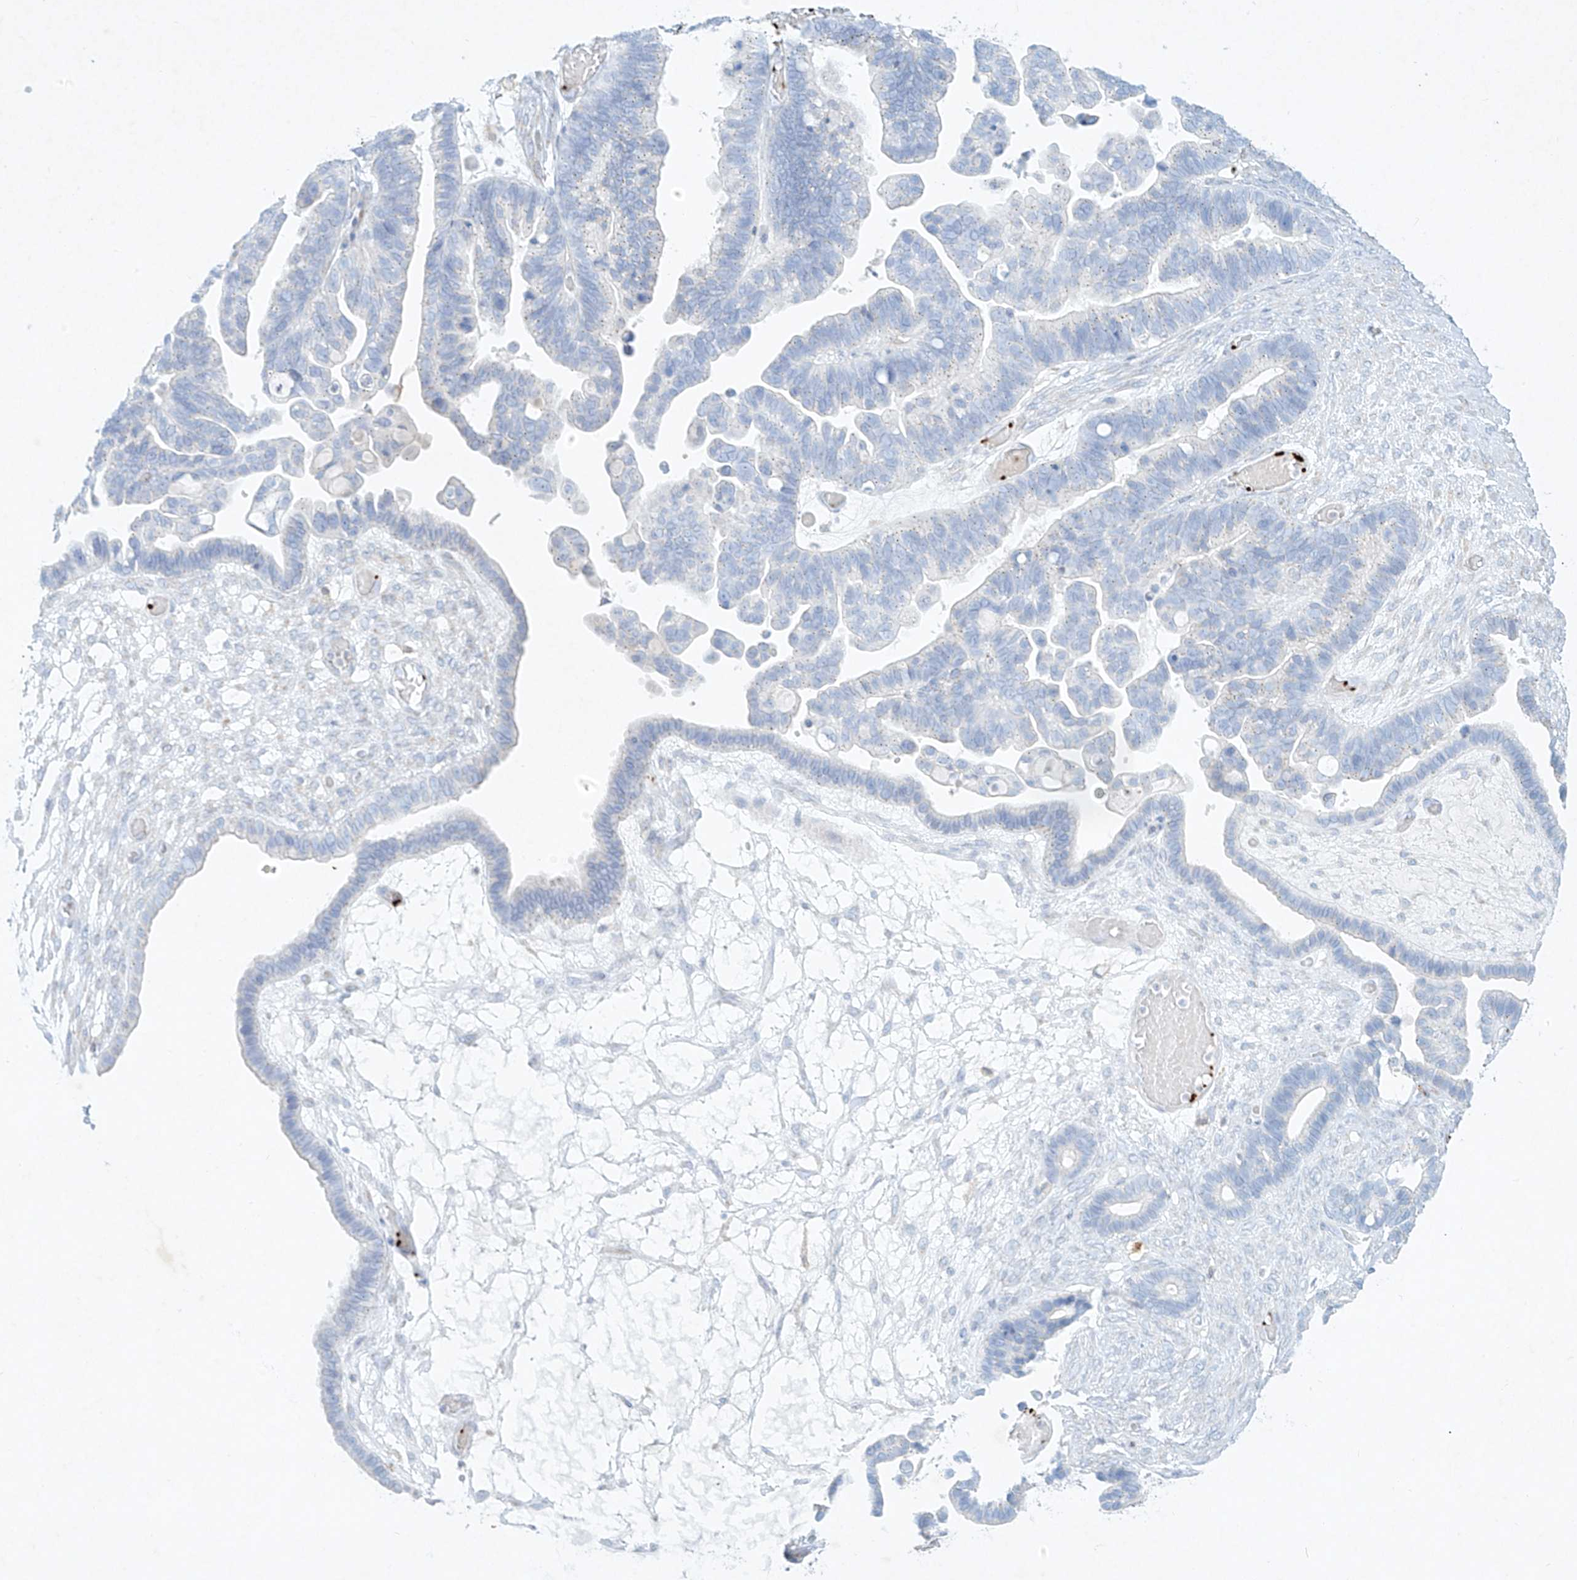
{"staining": {"intensity": "negative", "quantity": "none", "location": "none"}, "tissue": "ovarian cancer", "cell_type": "Tumor cells", "image_type": "cancer", "snomed": [{"axis": "morphology", "description": "Cystadenocarcinoma, serous, NOS"}, {"axis": "topography", "description": "Ovary"}], "caption": "A micrograph of human serous cystadenocarcinoma (ovarian) is negative for staining in tumor cells.", "gene": "PLEK", "patient": {"sex": "female", "age": 56}}